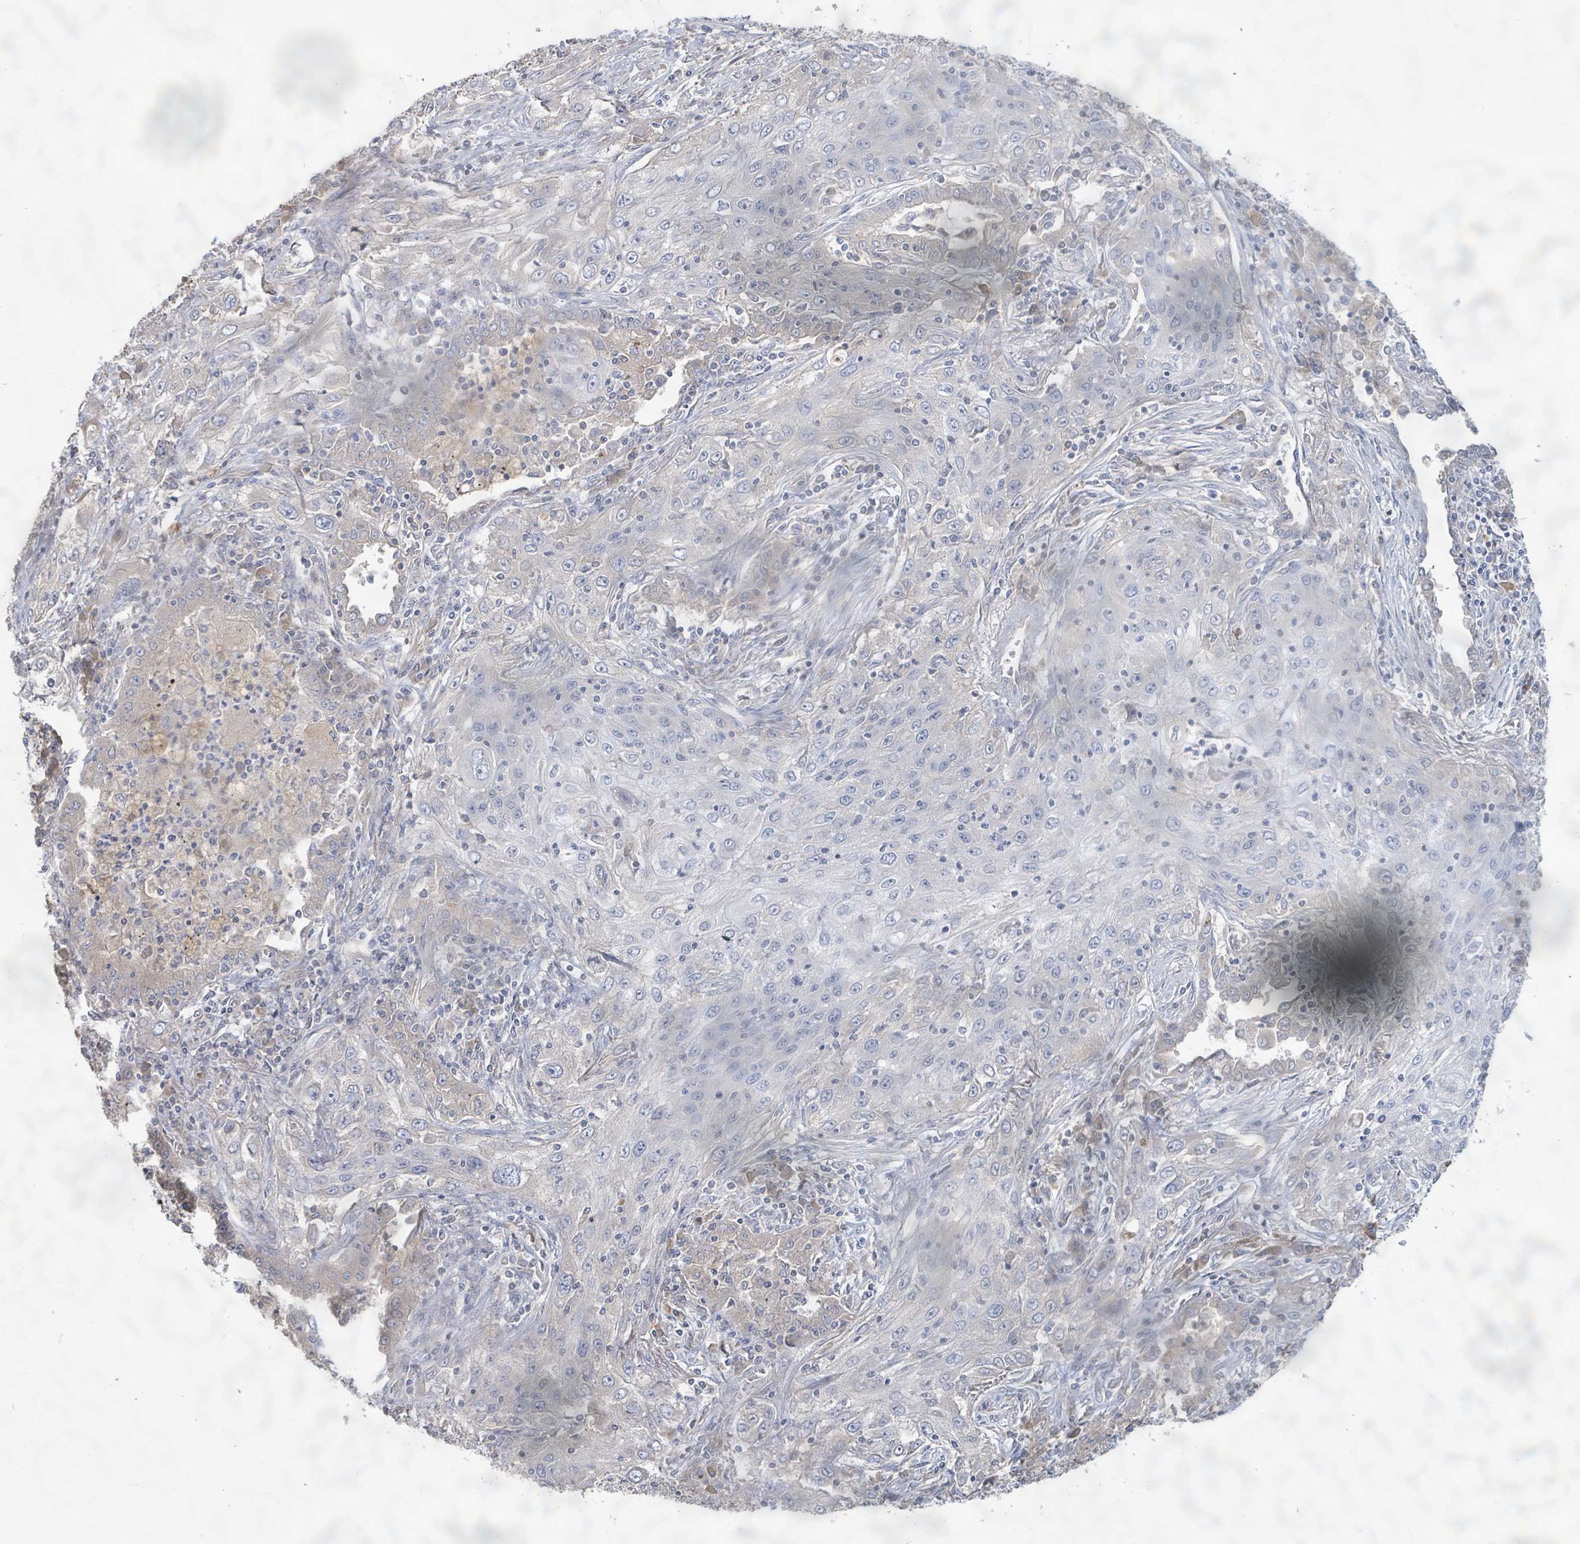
{"staining": {"intensity": "negative", "quantity": "none", "location": "none"}, "tissue": "lung cancer", "cell_type": "Tumor cells", "image_type": "cancer", "snomed": [{"axis": "morphology", "description": "Squamous cell carcinoma, NOS"}, {"axis": "topography", "description": "Lung"}], "caption": "DAB (3,3'-diaminobenzidine) immunohistochemical staining of lung cancer exhibits no significant expression in tumor cells.", "gene": "KCNS2", "patient": {"sex": "female", "age": 69}}